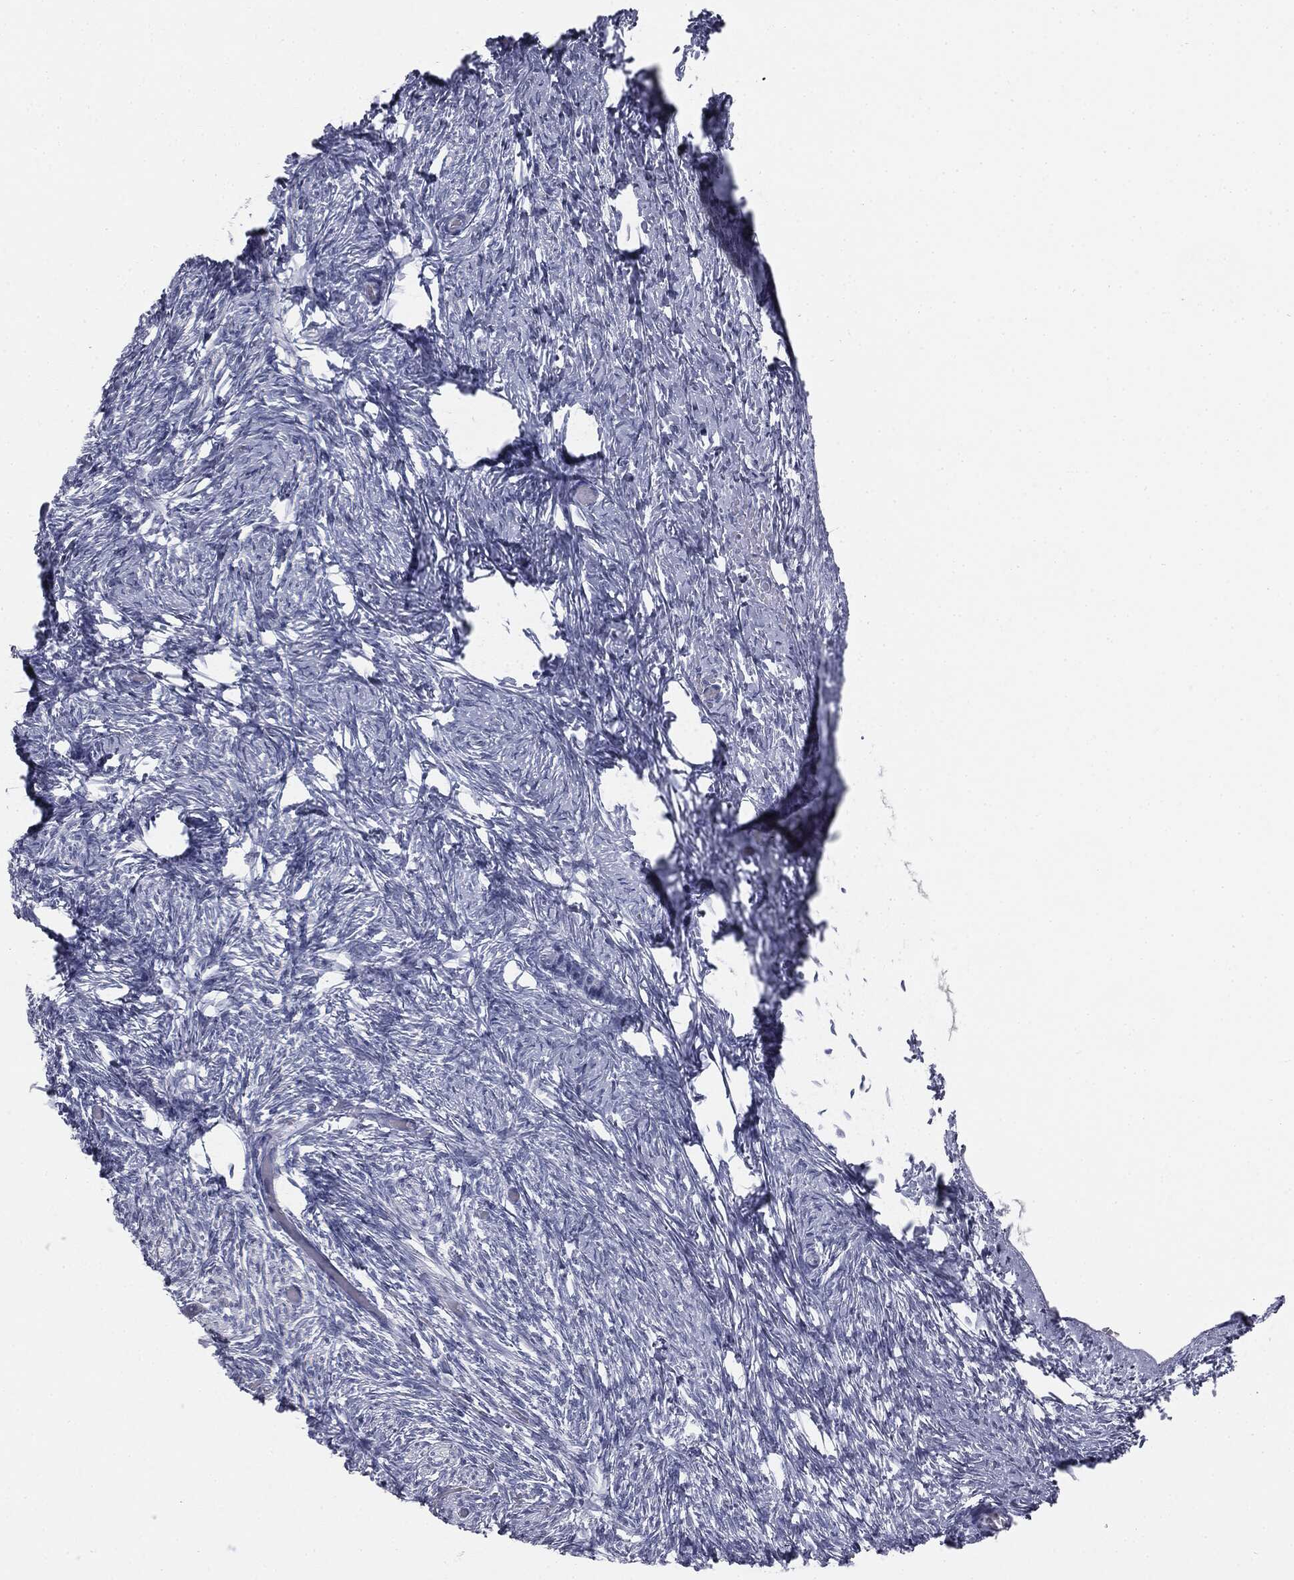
{"staining": {"intensity": "negative", "quantity": "none", "location": "none"}, "tissue": "ovary", "cell_type": "Follicle cells", "image_type": "normal", "snomed": [{"axis": "morphology", "description": "Normal tissue, NOS"}, {"axis": "topography", "description": "Ovary"}], "caption": "A high-resolution histopathology image shows immunohistochemistry staining of unremarkable ovary, which shows no significant staining in follicle cells.", "gene": "TPO", "patient": {"sex": "female", "age": 39}}